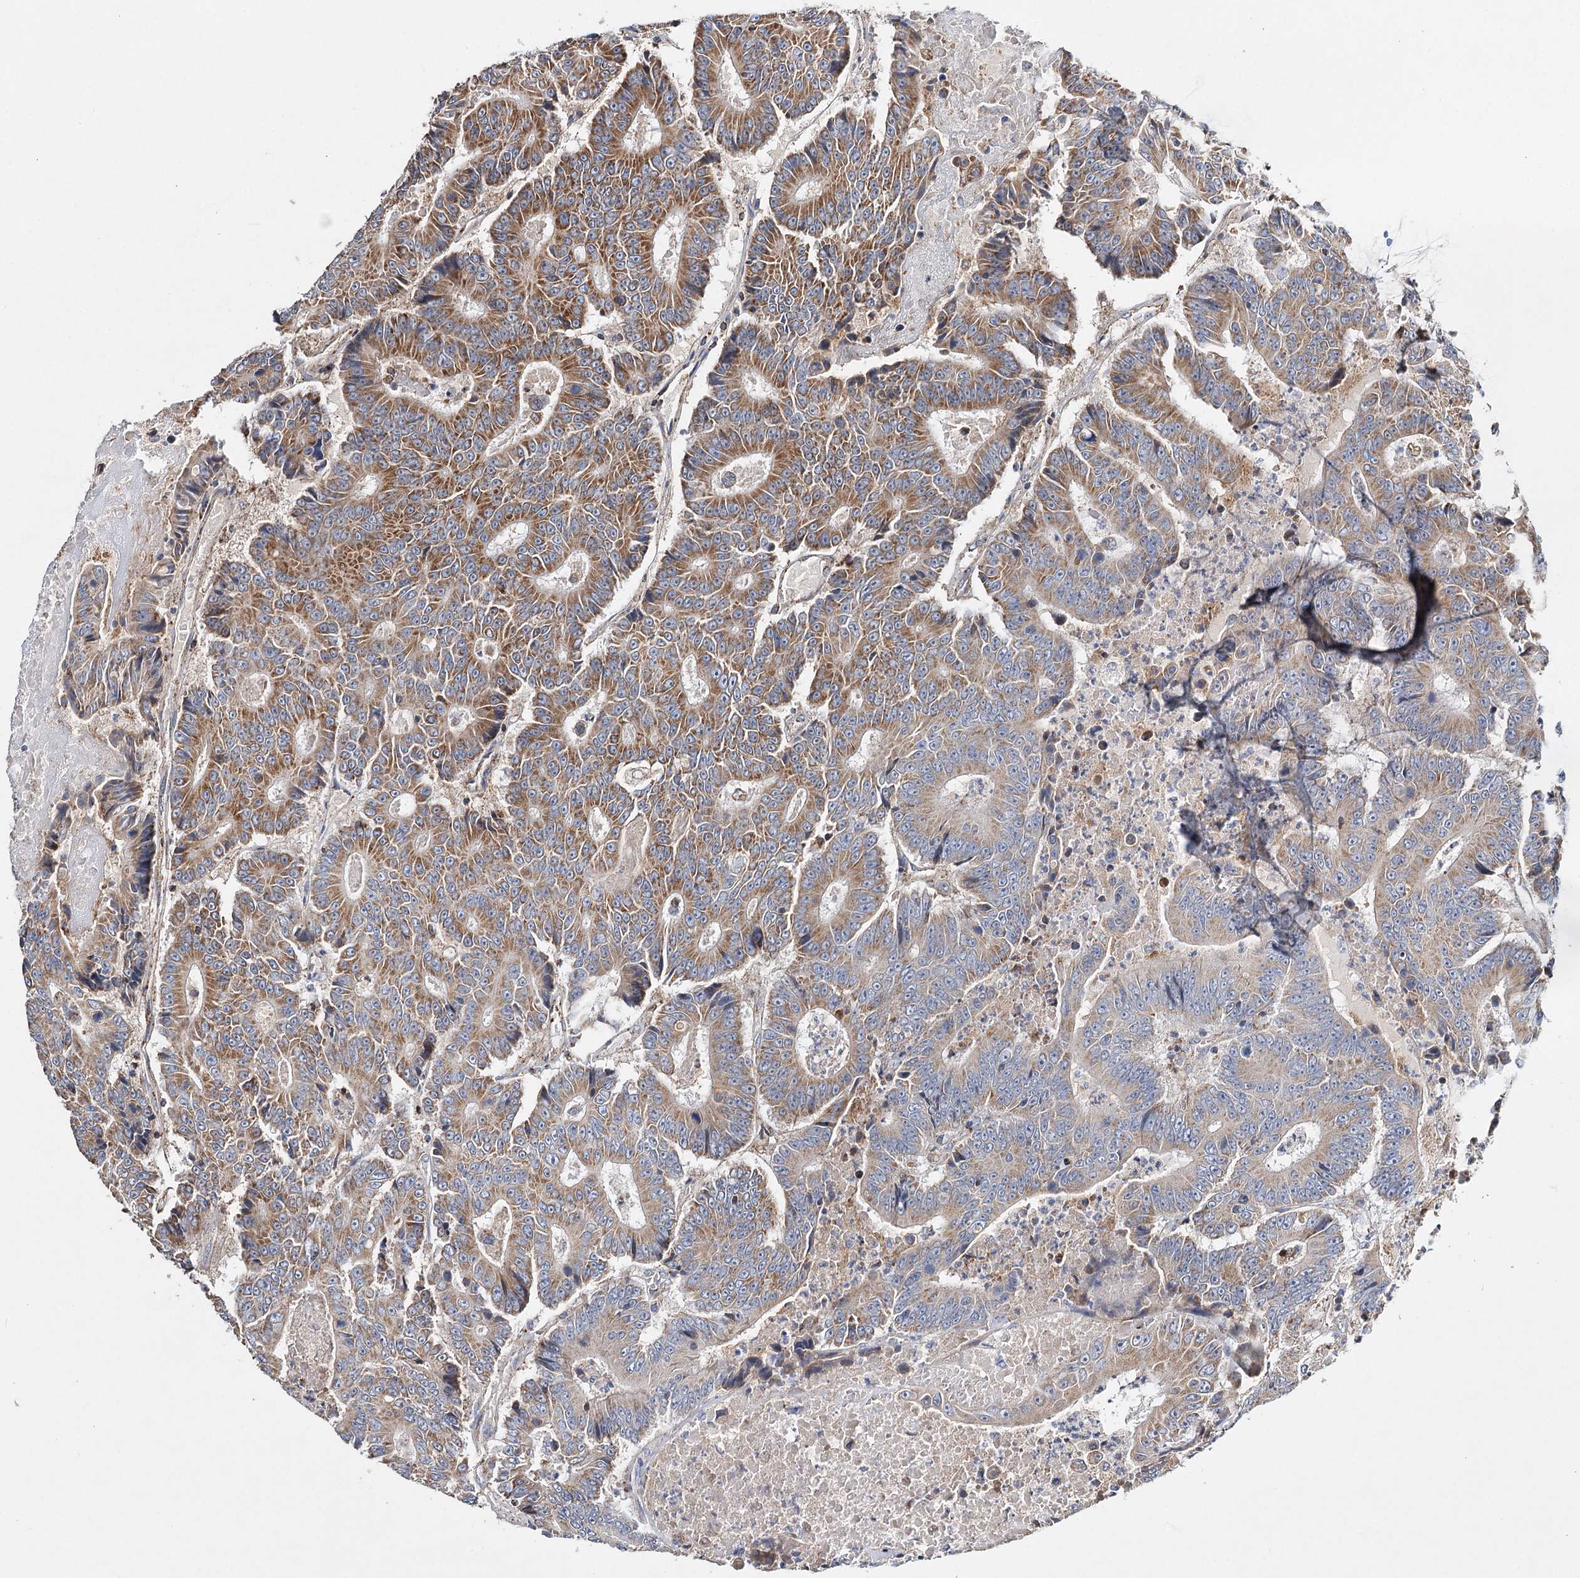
{"staining": {"intensity": "moderate", "quantity": ">75%", "location": "cytoplasmic/membranous"}, "tissue": "colorectal cancer", "cell_type": "Tumor cells", "image_type": "cancer", "snomed": [{"axis": "morphology", "description": "Adenocarcinoma, NOS"}, {"axis": "topography", "description": "Colon"}], "caption": "This micrograph displays immunohistochemistry staining of colorectal adenocarcinoma, with medium moderate cytoplasmic/membranous staining in about >75% of tumor cells.", "gene": "CFAP46", "patient": {"sex": "male", "age": 83}}